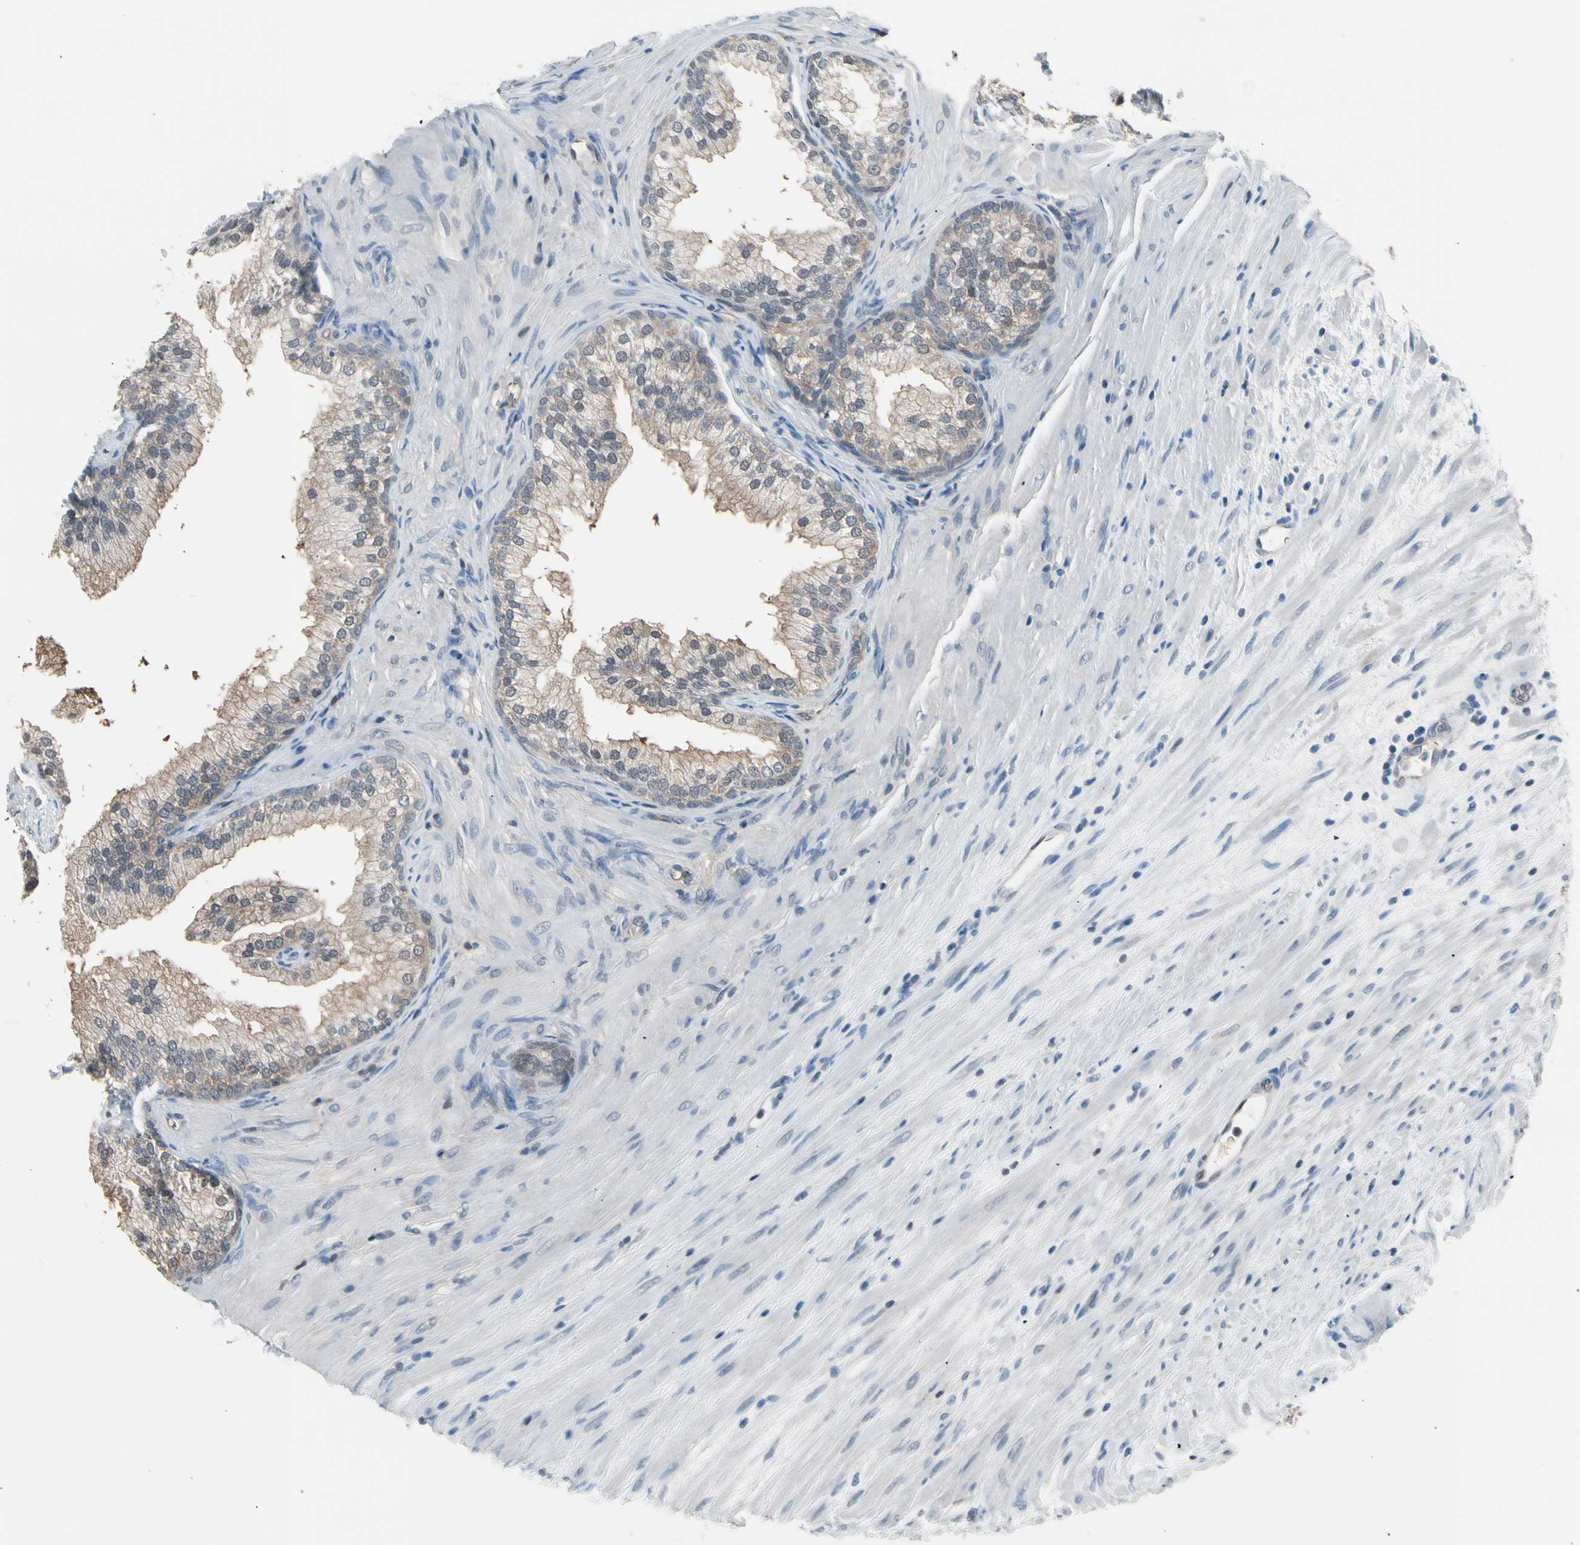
{"staining": {"intensity": "moderate", "quantity": ">75%", "location": "cytoplasmic/membranous"}, "tissue": "prostate", "cell_type": "Glandular cells", "image_type": "normal", "snomed": [{"axis": "morphology", "description": "Normal tissue, NOS"}, {"axis": "topography", "description": "Prostate"}], "caption": "An image showing moderate cytoplasmic/membranous expression in approximately >75% of glandular cells in normal prostate, as visualized by brown immunohistochemical staining.", "gene": "ENSG00000256646", "patient": {"sex": "male", "age": 76}}